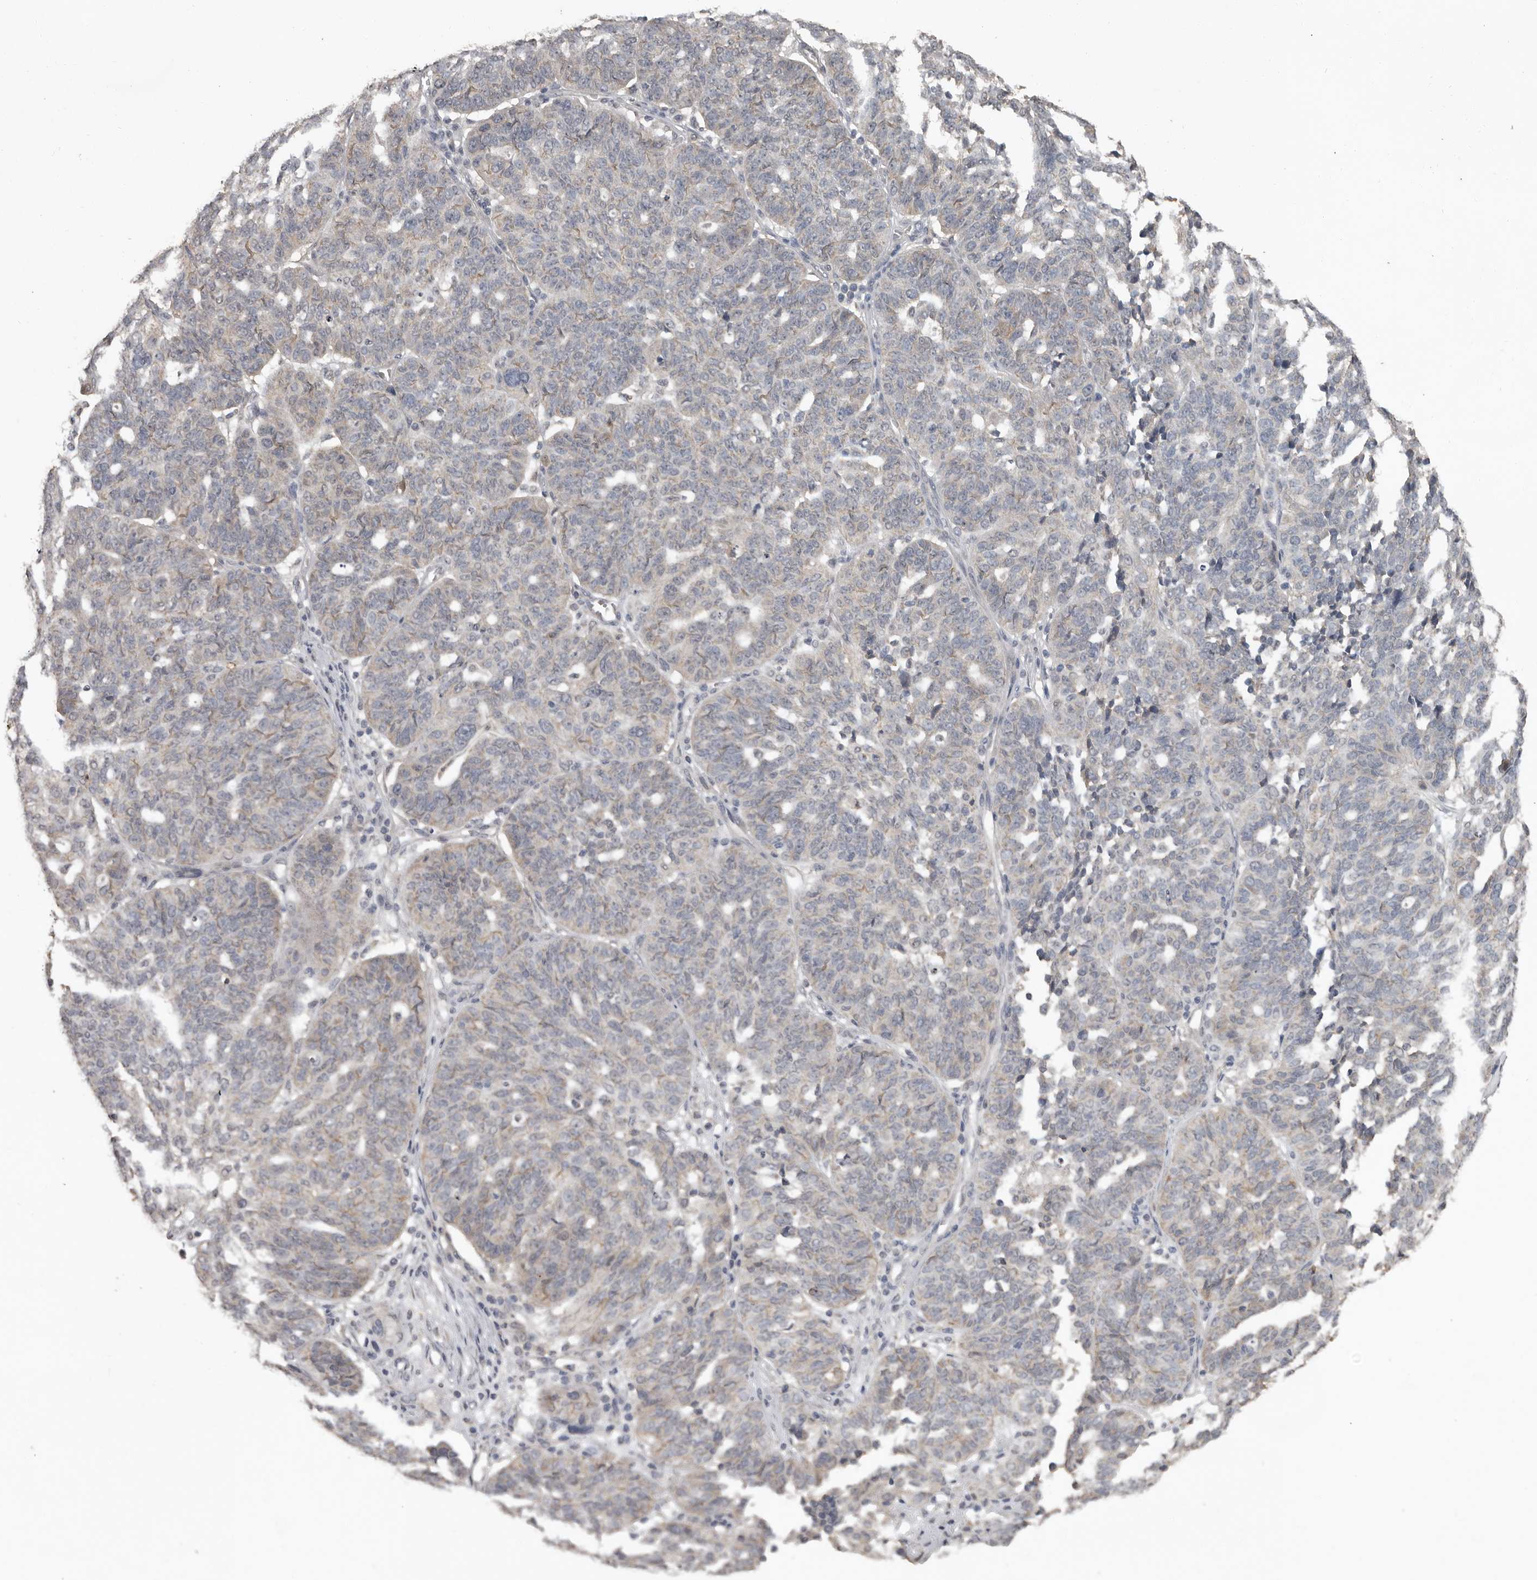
{"staining": {"intensity": "weak", "quantity": "<25%", "location": "cytoplasmic/membranous"}, "tissue": "ovarian cancer", "cell_type": "Tumor cells", "image_type": "cancer", "snomed": [{"axis": "morphology", "description": "Cystadenocarcinoma, serous, NOS"}, {"axis": "topography", "description": "Ovary"}], "caption": "A photomicrograph of human ovarian cancer (serous cystadenocarcinoma) is negative for staining in tumor cells.", "gene": "MTF1", "patient": {"sex": "female", "age": 59}}